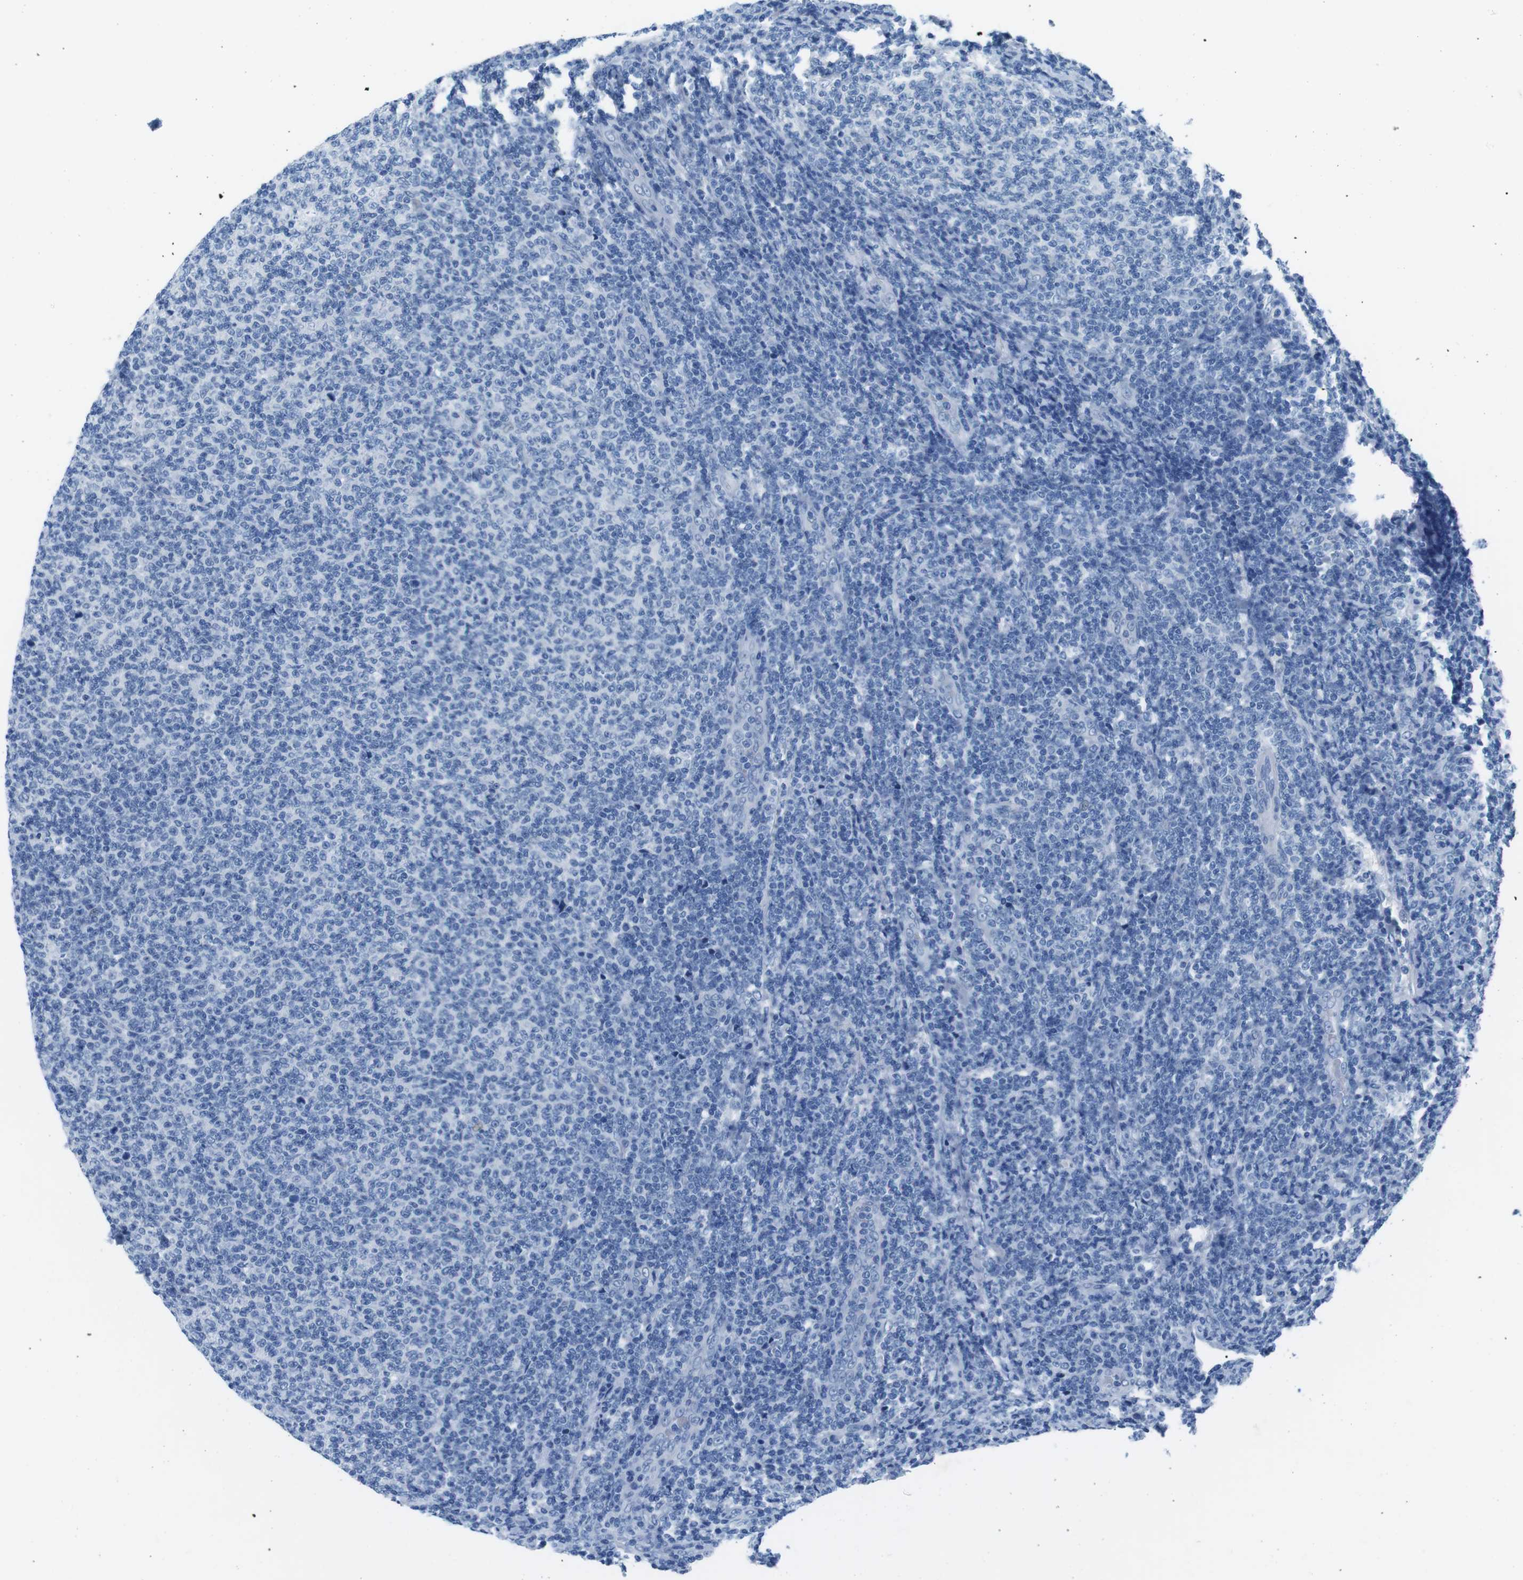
{"staining": {"intensity": "negative", "quantity": "none", "location": "none"}, "tissue": "lymphoma", "cell_type": "Tumor cells", "image_type": "cancer", "snomed": [{"axis": "morphology", "description": "Malignant lymphoma, non-Hodgkin's type, Low grade"}, {"axis": "topography", "description": "Lymph node"}], "caption": "High magnification brightfield microscopy of lymphoma stained with DAB (brown) and counterstained with hematoxylin (blue): tumor cells show no significant expression.", "gene": "MUC2", "patient": {"sex": "male", "age": 66}}